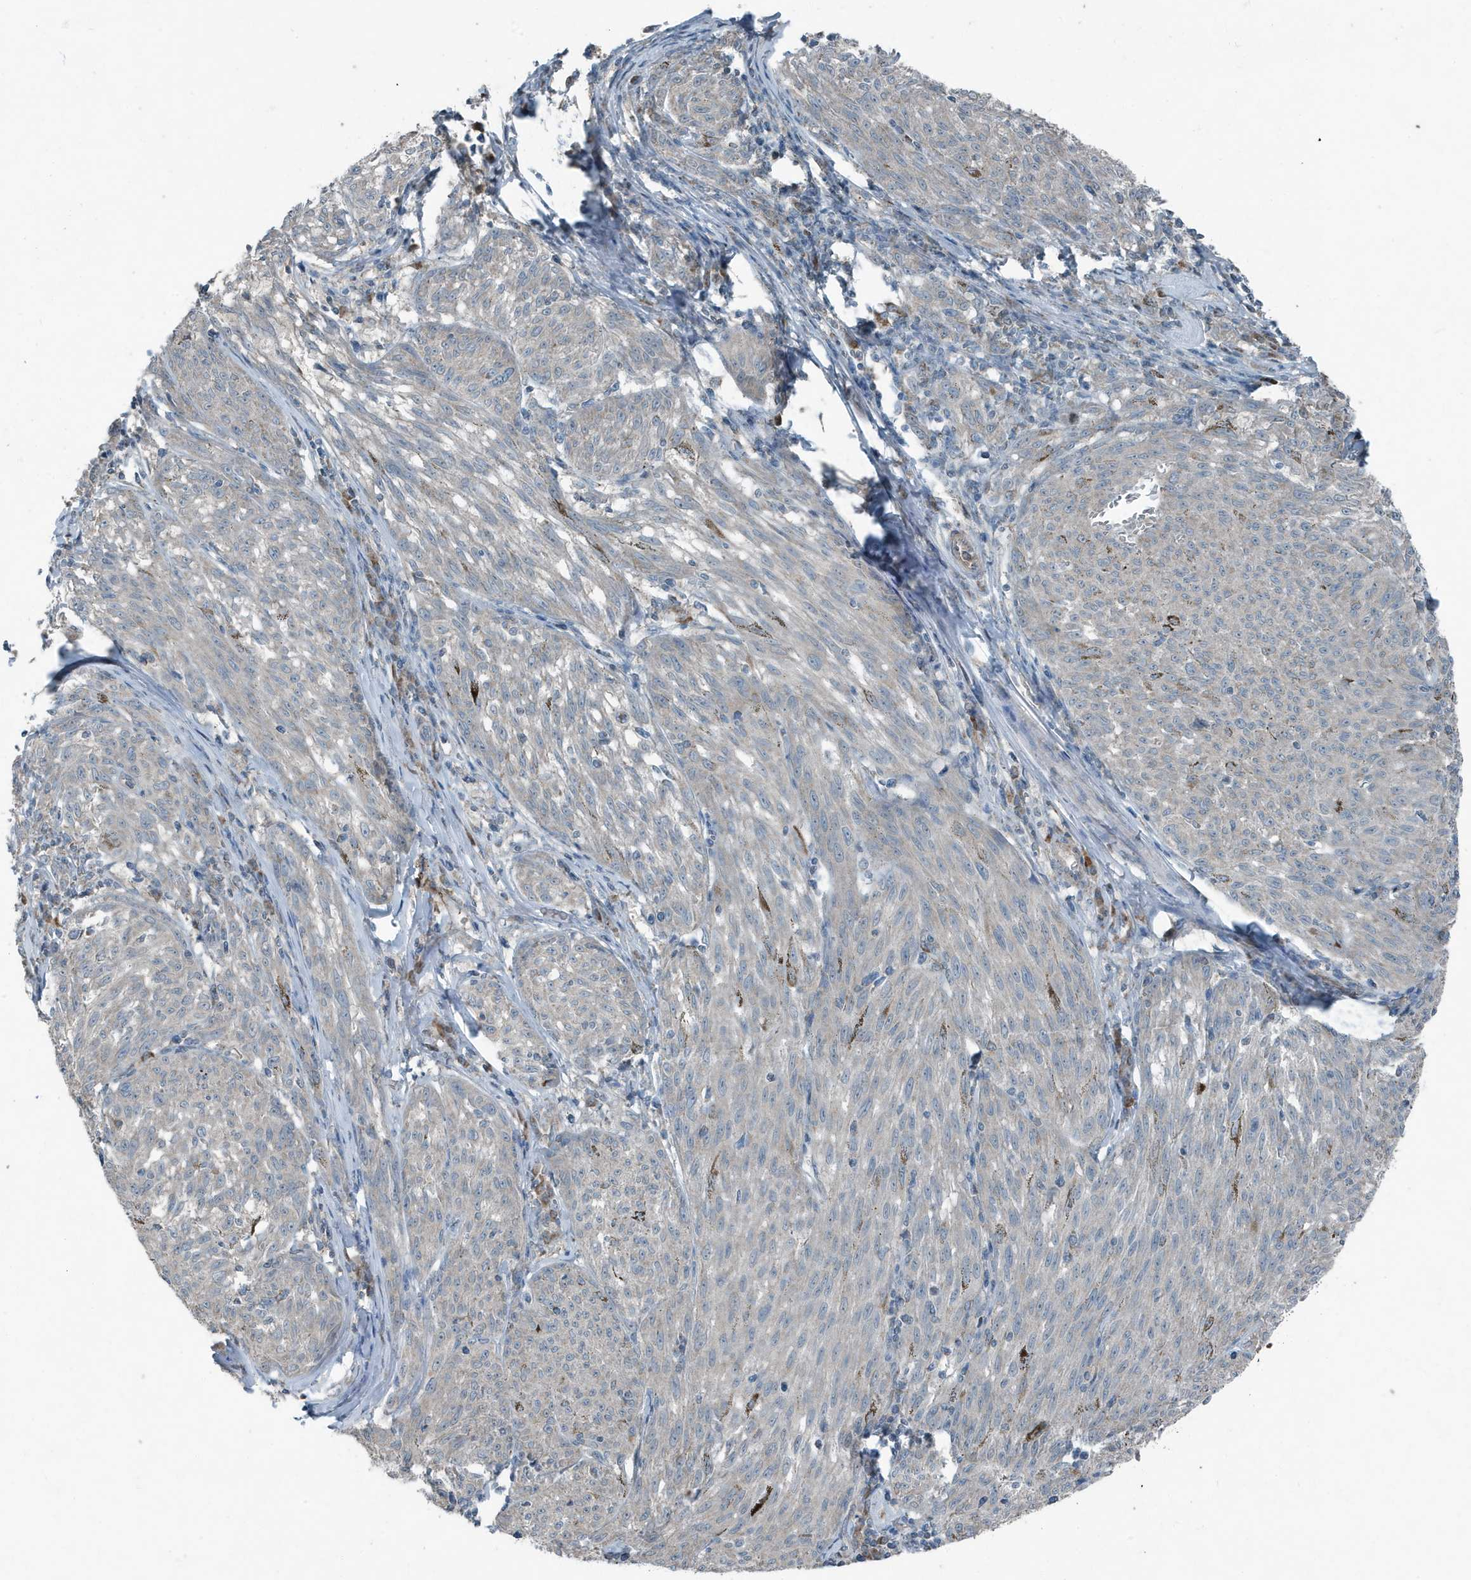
{"staining": {"intensity": "negative", "quantity": "none", "location": "none"}, "tissue": "melanoma", "cell_type": "Tumor cells", "image_type": "cancer", "snomed": [{"axis": "morphology", "description": "Malignant melanoma, NOS"}, {"axis": "topography", "description": "Skin"}], "caption": "Tumor cells are negative for brown protein staining in melanoma.", "gene": "MT-CYB", "patient": {"sex": "female", "age": 72}}